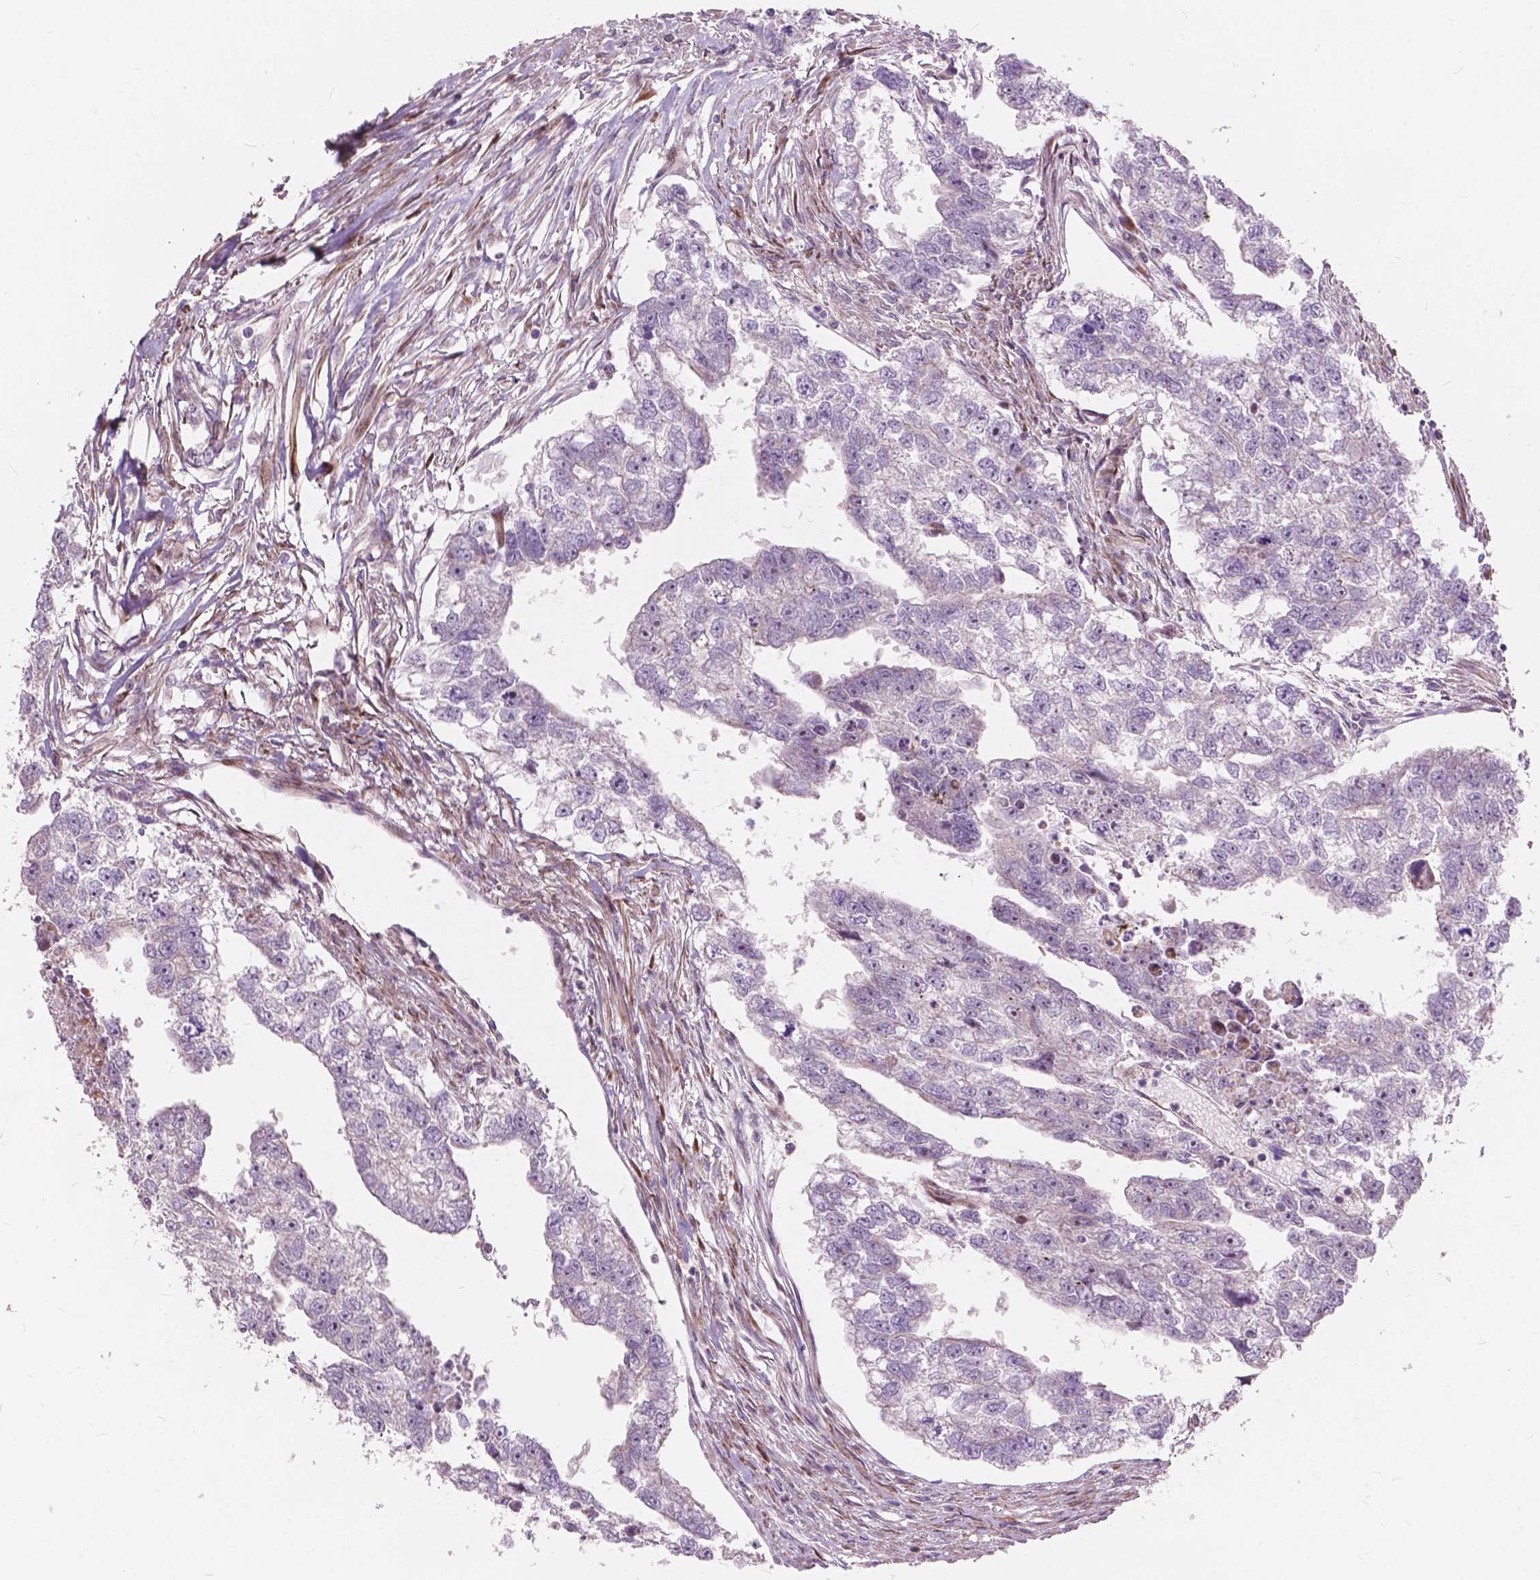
{"staining": {"intensity": "negative", "quantity": "none", "location": "none"}, "tissue": "testis cancer", "cell_type": "Tumor cells", "image_type": "cancer", "snomed": [{"axis": "morphology", "description": "Carcinoma, Embryonal, NOS"}, {"axis": "morphology", "description": "Teratoma, malignant, NOS"}, {"axis": "topography", "description": "Testis"}], "caption": "High magnification brightfield microscopy of testis cancer stained with DAB (brown) and counterstained with hematoxylin (blue): tumor cells show no significant staining.", "gene": "MORN1", "patient": {"sex": "male", "age": 44}}